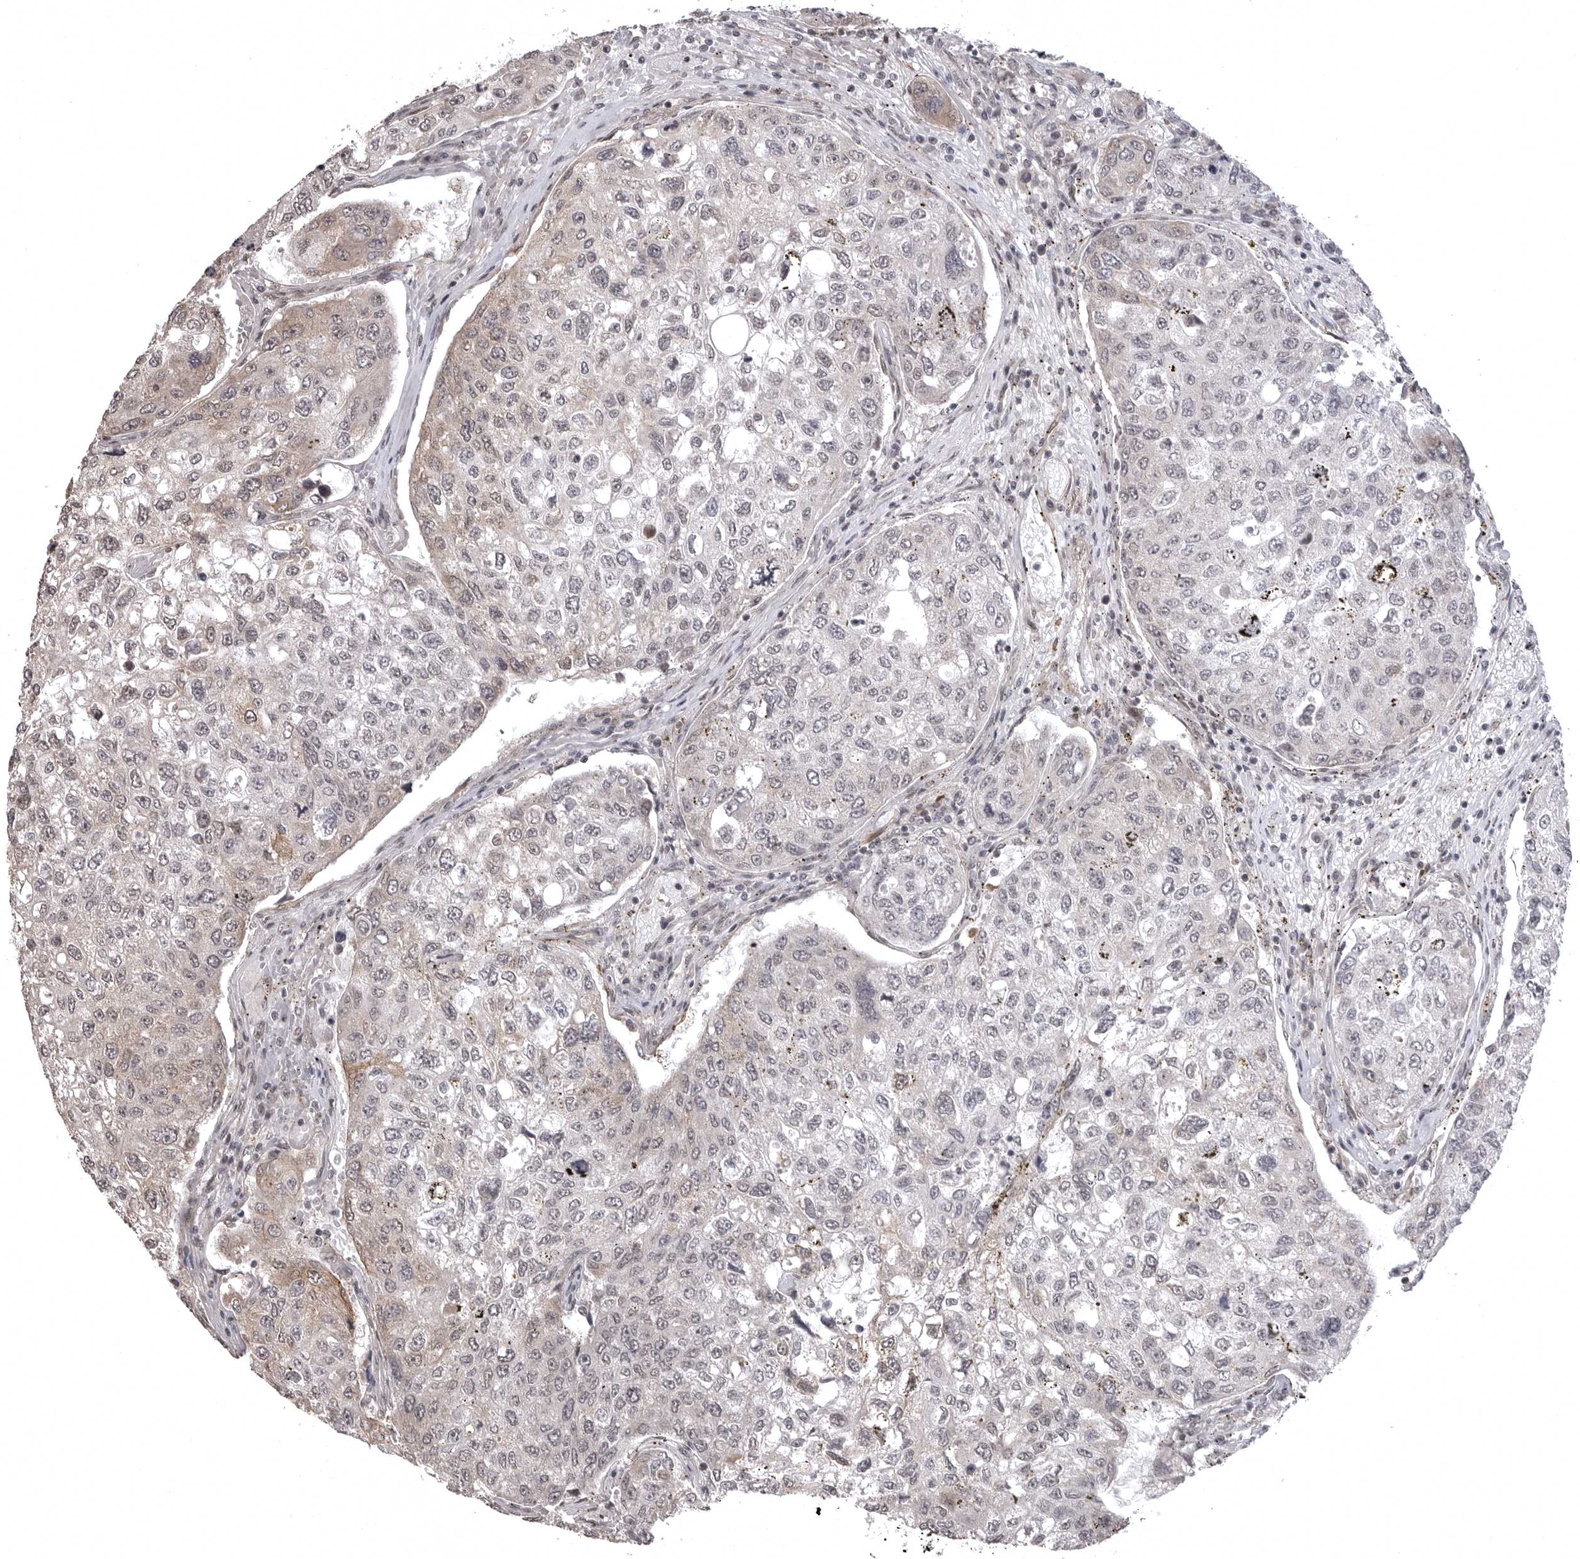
{"staining": {"intensity": "weak", "quantity": "<25%", "location": "cytoplasmic/membranous"}, "tissue": "urothelial cancer", "cell_type": "Tumor cells", "image_type": "cancer", "snomed": [{"axis": "morphology", "description": "Urothelial carcinoma, High grade"}, {"axis": "topography", "description": "Lymph node"}, {"axis": "topography", "description": "Urinary bladder"}], "caption": "Immunohistochemistry (IHC) of urothelial cancer displays no positivity in tumor cells.", "gene": "SORBS1", "patient": {"sex": "male", "age": 51}}